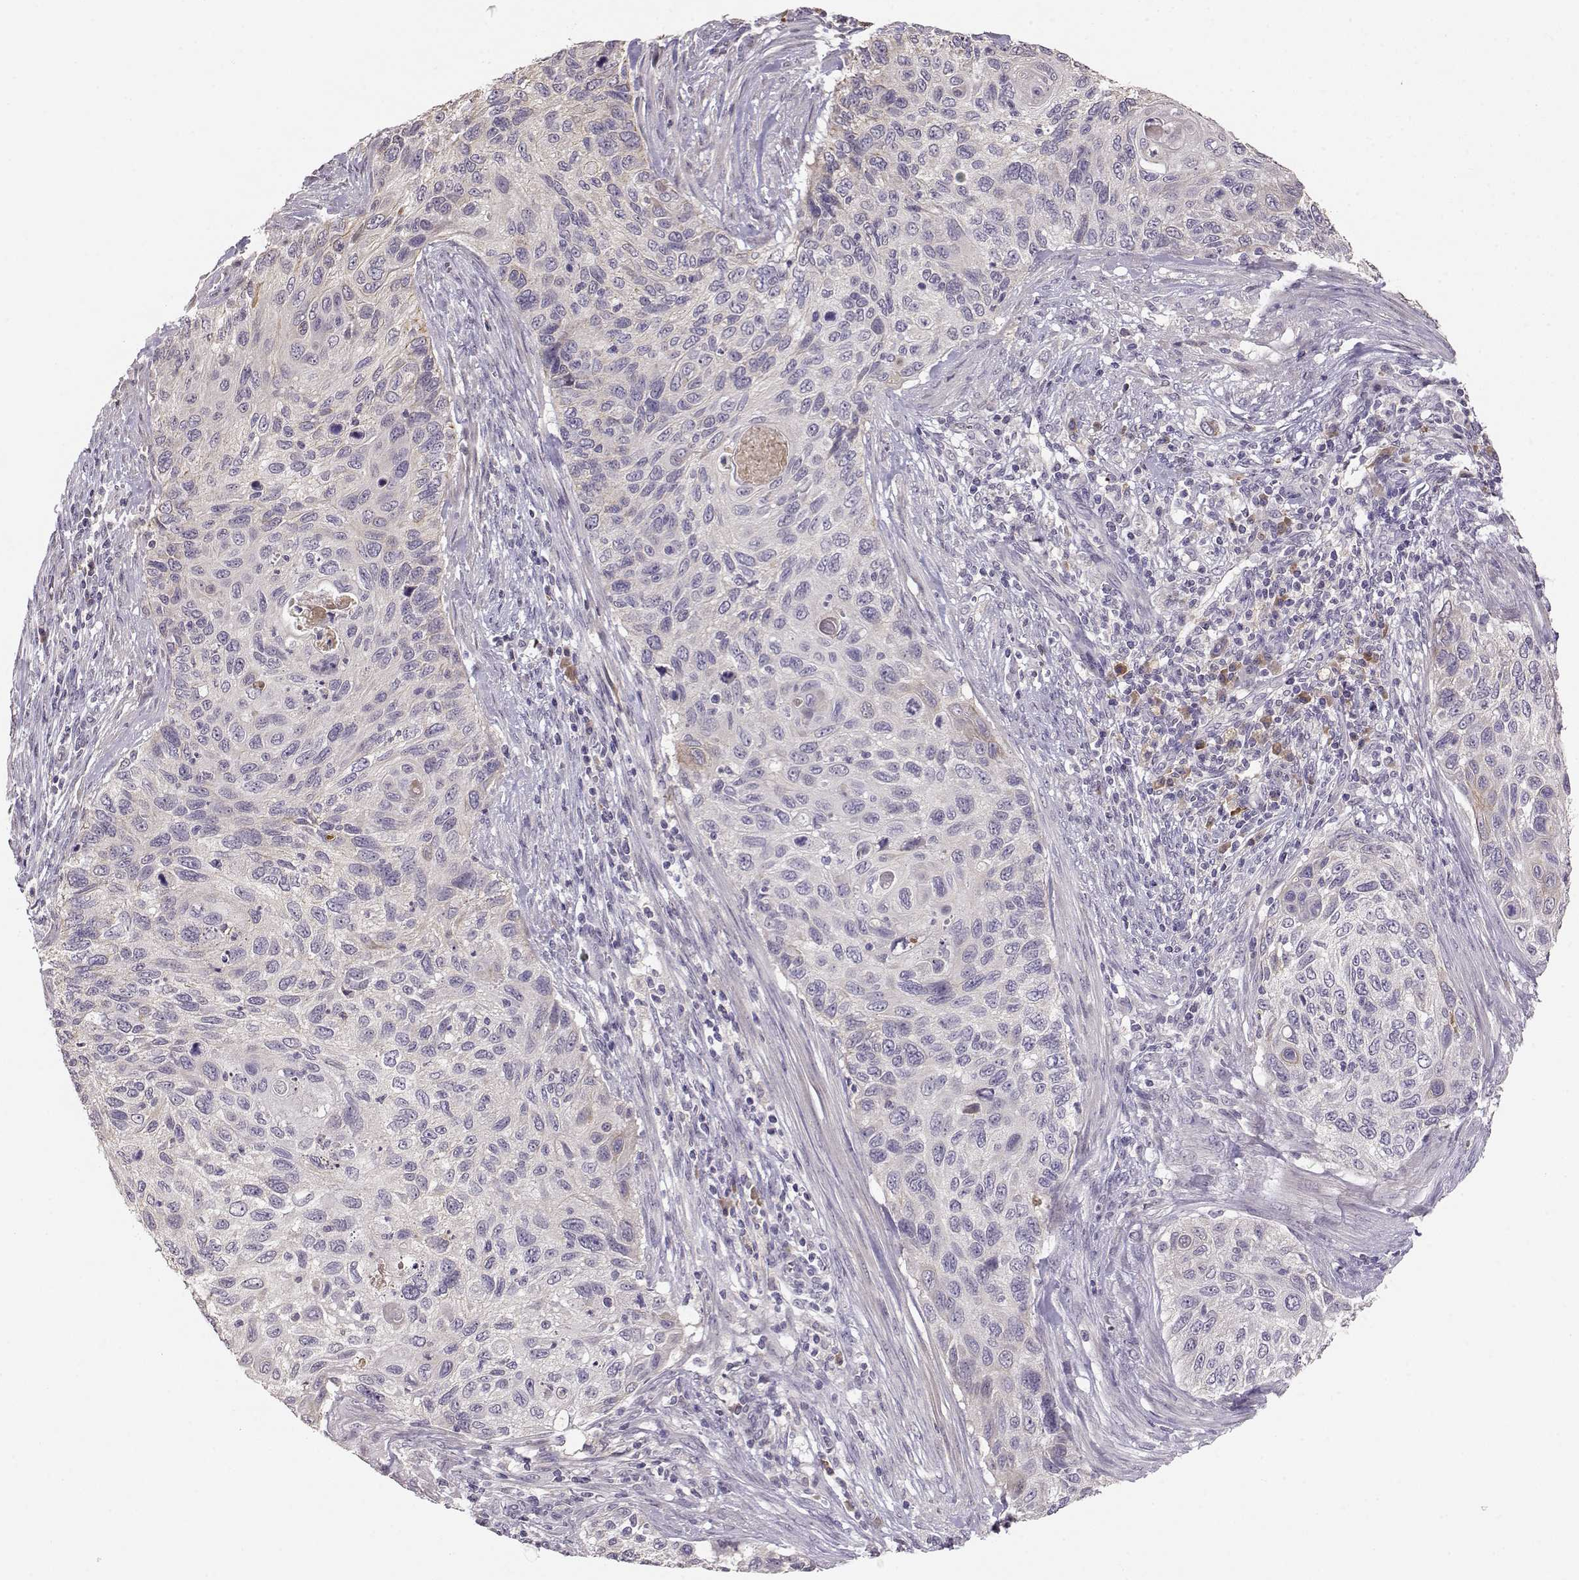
{"staining": {"intensity": "negative", "quantity": "none", "location": "none"}, "tissue": "cervical cancer", "cell_type": "Tumor cells", "image_type": "cancer", "snomed": [{"axis": "morphology", "description": "Squamous cell carcinoma, NOS"}, {"axis": "topography", "description": "Cervix"}], "caption": "DAB (3,3'-diaminobenzidine) immunohistochemical staining of cervical cancer exhibits no significant positivity in tumor cells.", "gene": "TACR1", "patient": {"sex": "female", "age": 70}}